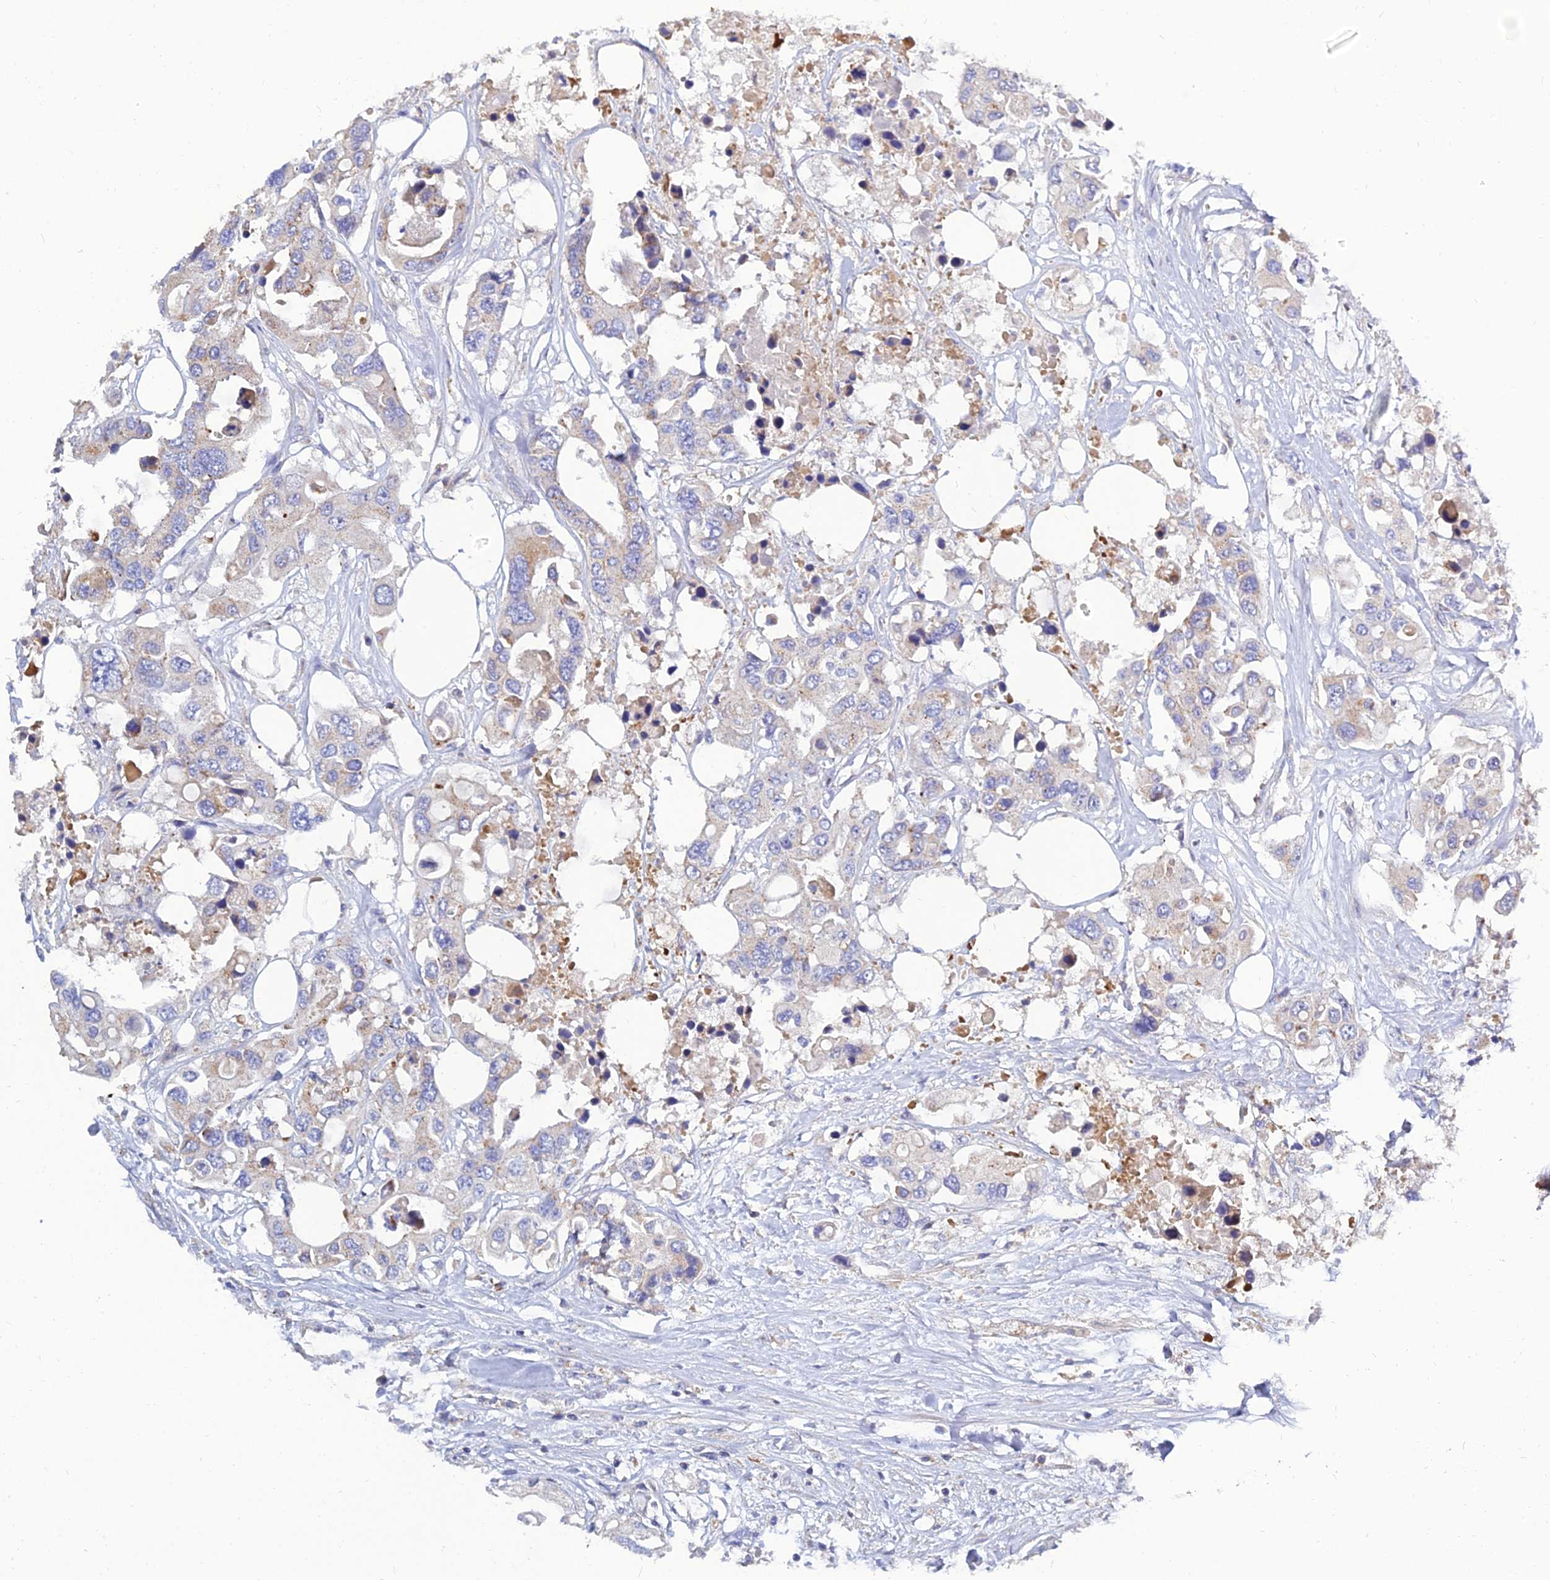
{"staining": {"intensity": "weak", "quantity": "<25%", "location": "cytoplasmic/membranous"}, "tissue": "colorectal cancer", "cell_type": "Tumor cells", "image_type": "cancer", "snomed": [{"axis": "morphology", "description": "Adenocarcinoma, NOS"}, {"axis": "topography", "description": "Colon"}], "caption": "Colorectal cancer (adenocarcinoma) stained for a protein using immunohistochemistry displays no staining tumor cells.", "gene": "NPY", "patient": {"sex": "male", "age": 77}}